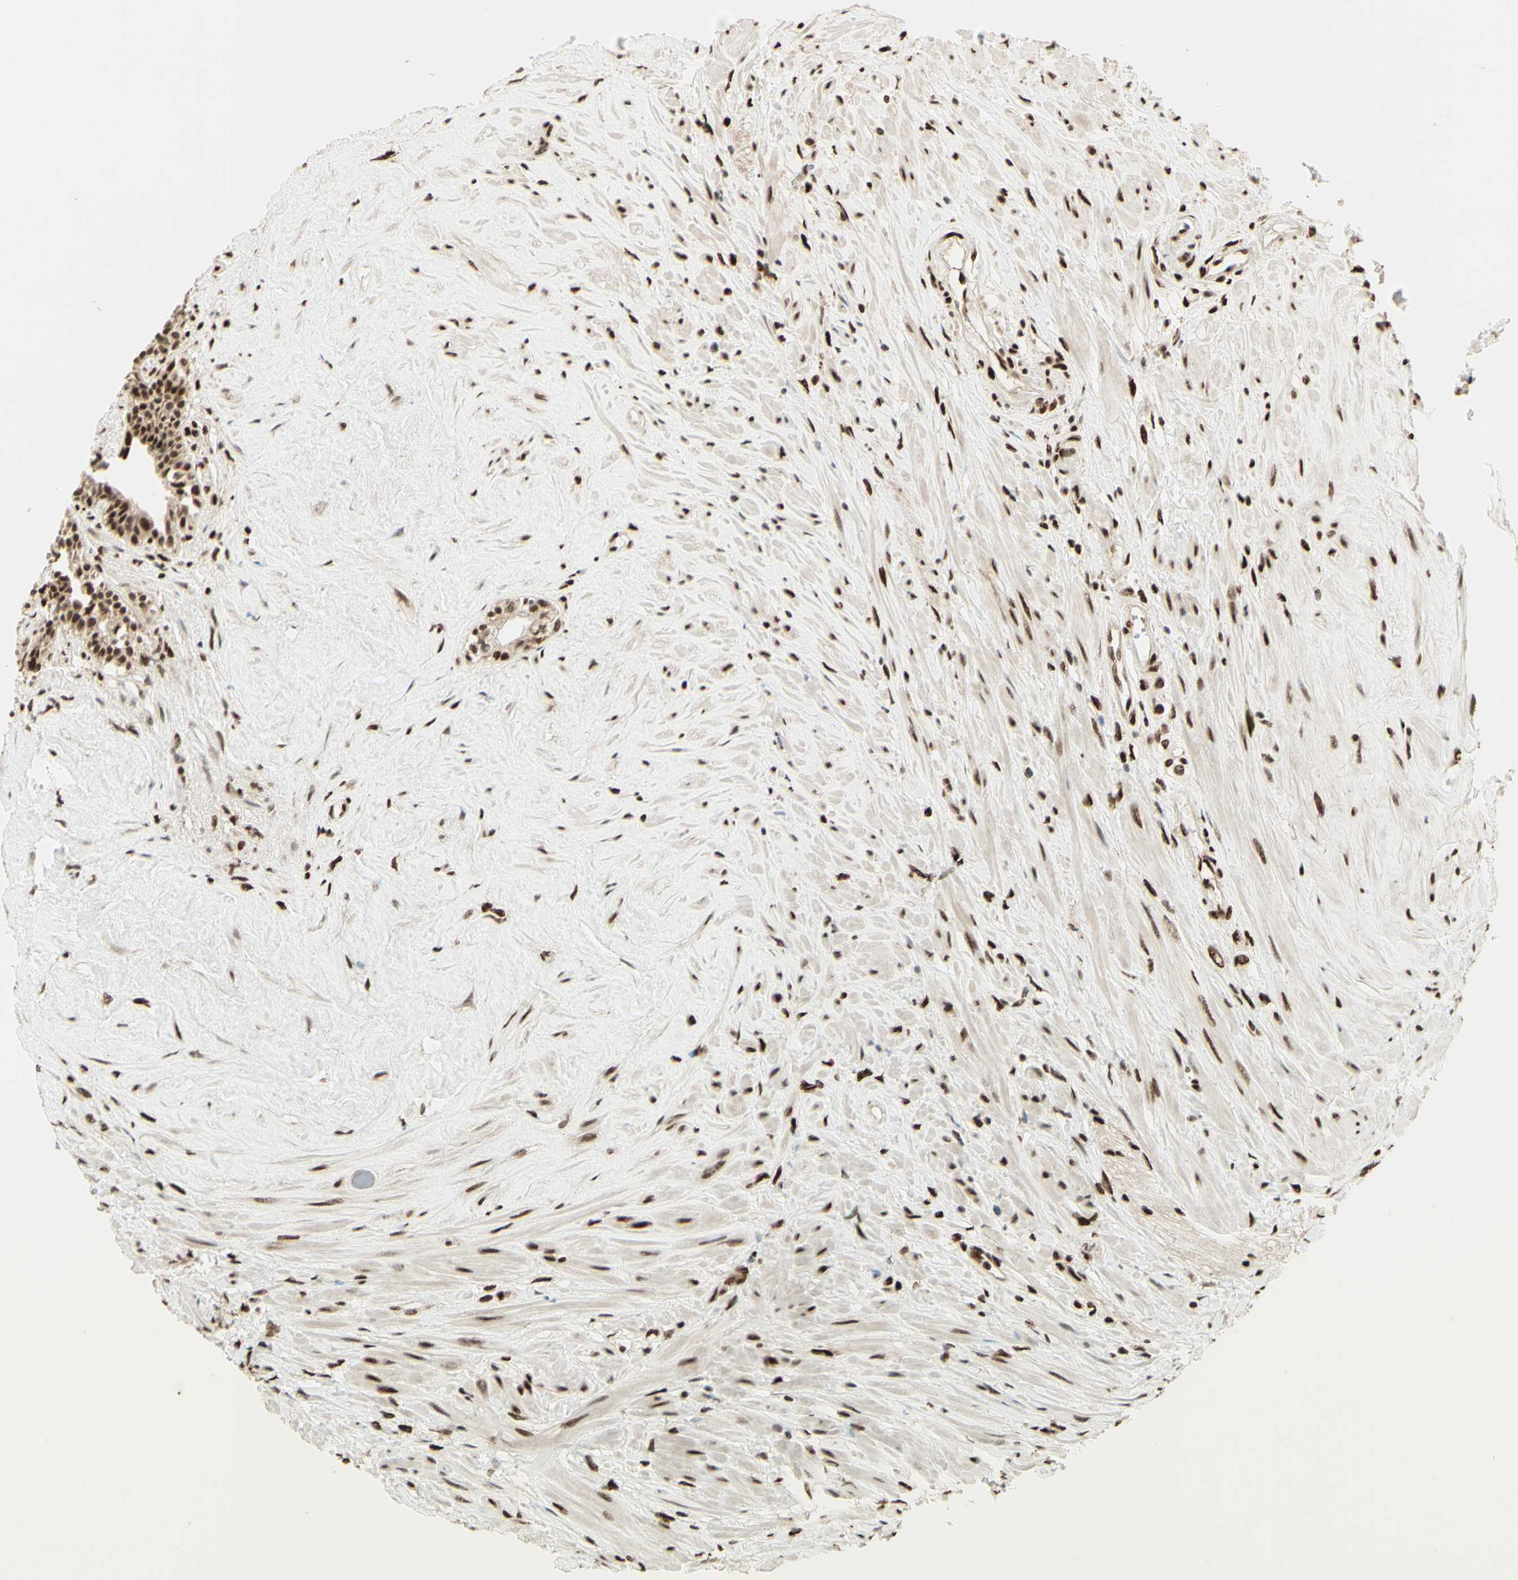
{"staining": {"intensity": "strong", "quantity": ">75%", "location": "nuclear"}, "tissue": "seminal vesicle", "cell_type": "Glandular cells", "image_type": "normal", "snomed": [{"axis": "morphology", "description": "Normal tissue, NOS"}, {"axis": "topography", "description": "Seminal veicle"}], "caption": "Immunohistochemistry (DAB (3,3'-diaminobenzidine)) staining of normal human seminal vesicle reveals strong nuclear protein staining in about >75% of glandular cells. (DAB (3,3'-diaminobenzidine) = brown stain, brightfield microscopy at high magnification).", "gene": "NR3C1", "patient": {"sex": "male", "age": 63}}